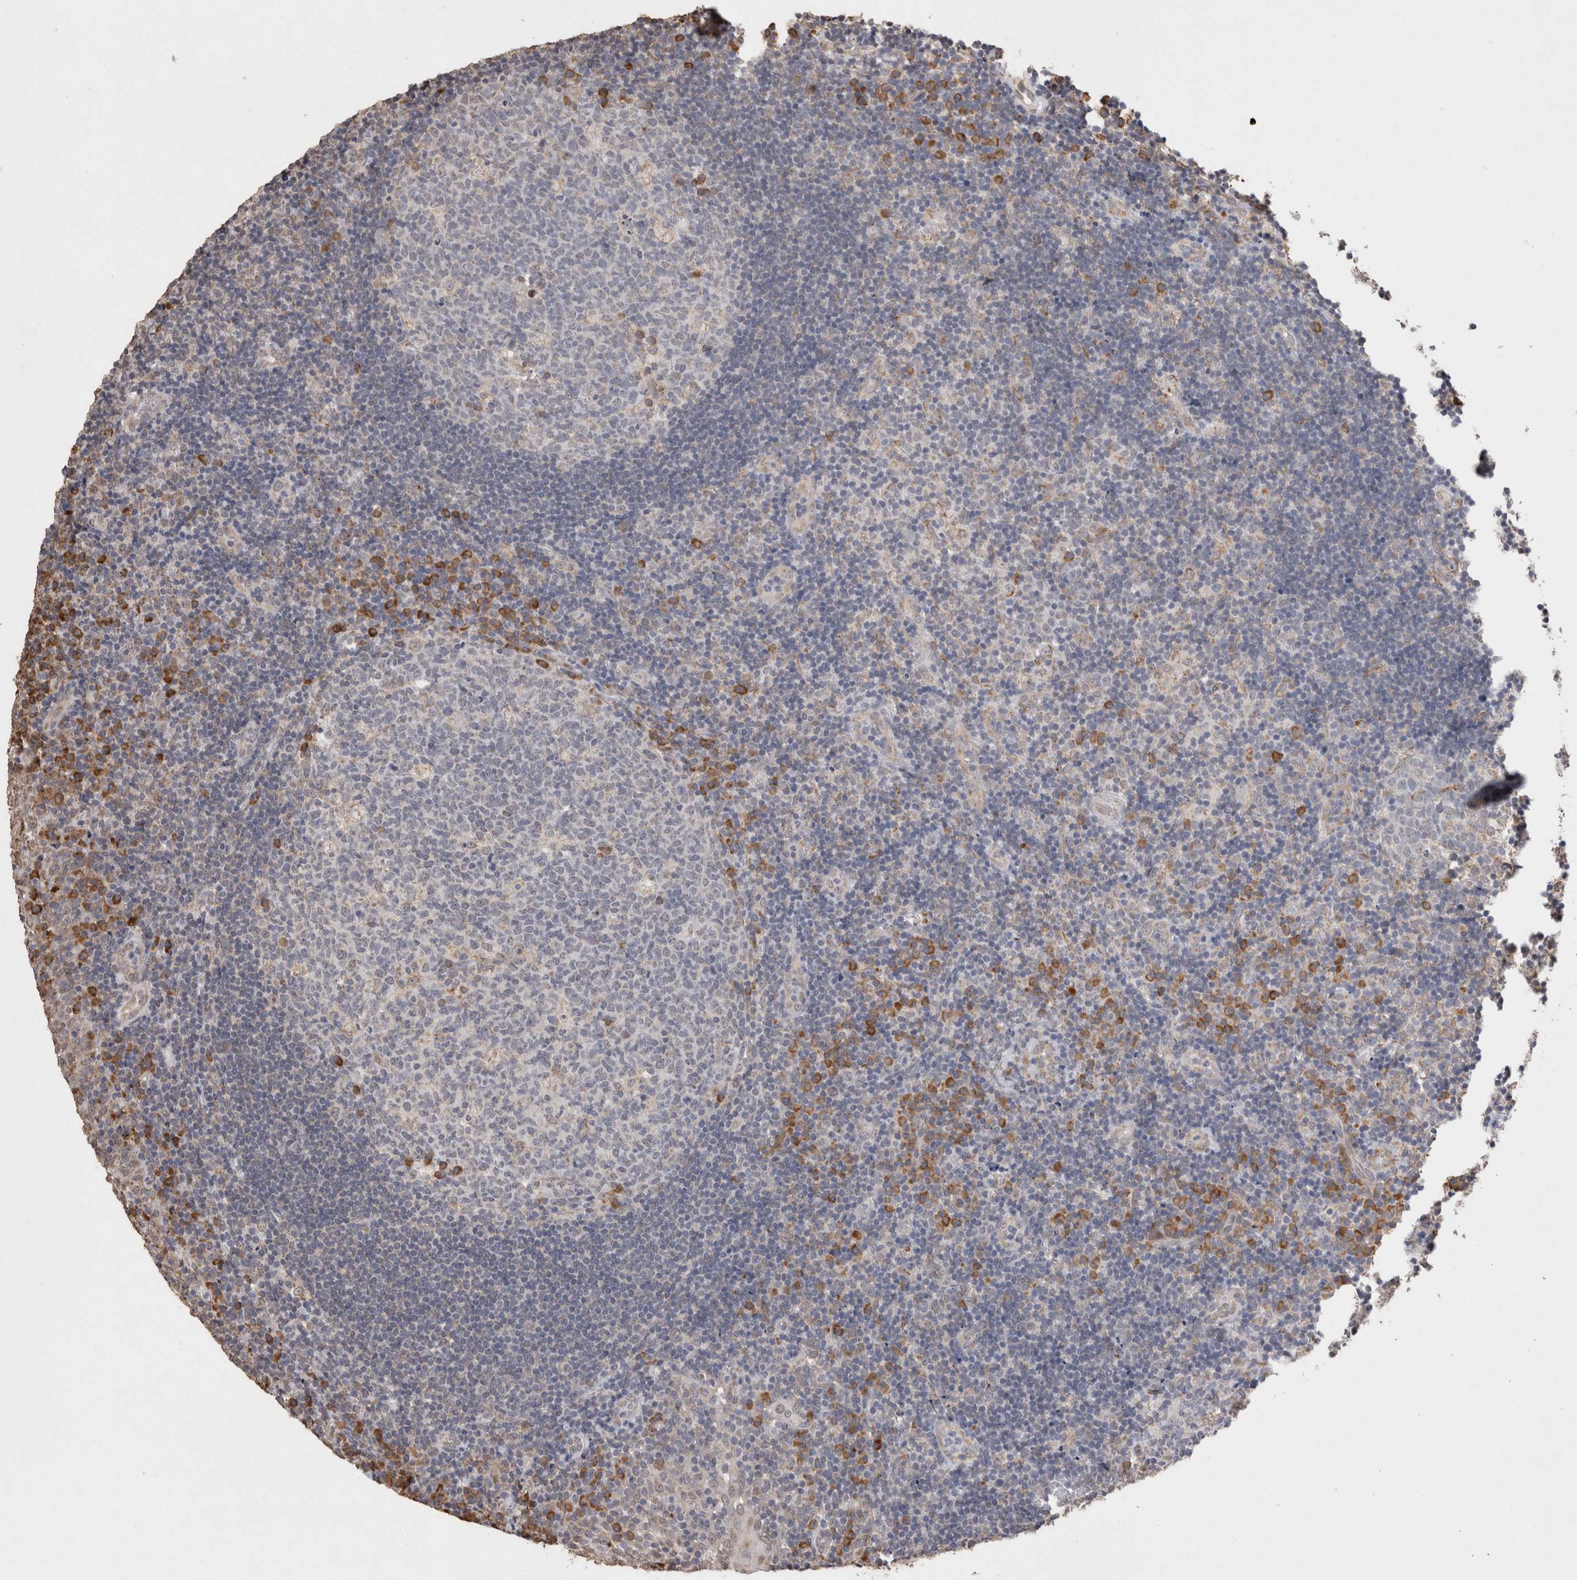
{"staining": {"intensity": "weak", "quantity": "<25%", "location": "cytoplasmic/membranous"}, "tissue": "tonsil", "cell_type": "Germinal center cells", "image_type": "normal", "snomed": [{"axis": "morphology", "description": "Normal tissue, NOS"}, {"axis": "topography", "description": "Tonsil"}], "caption": "Immunohistochemistry of normal tonsil reveals no positivity in germinal center cells.", "gene": "NOMO1", "patient": {"sex": "female", "age": 40}}